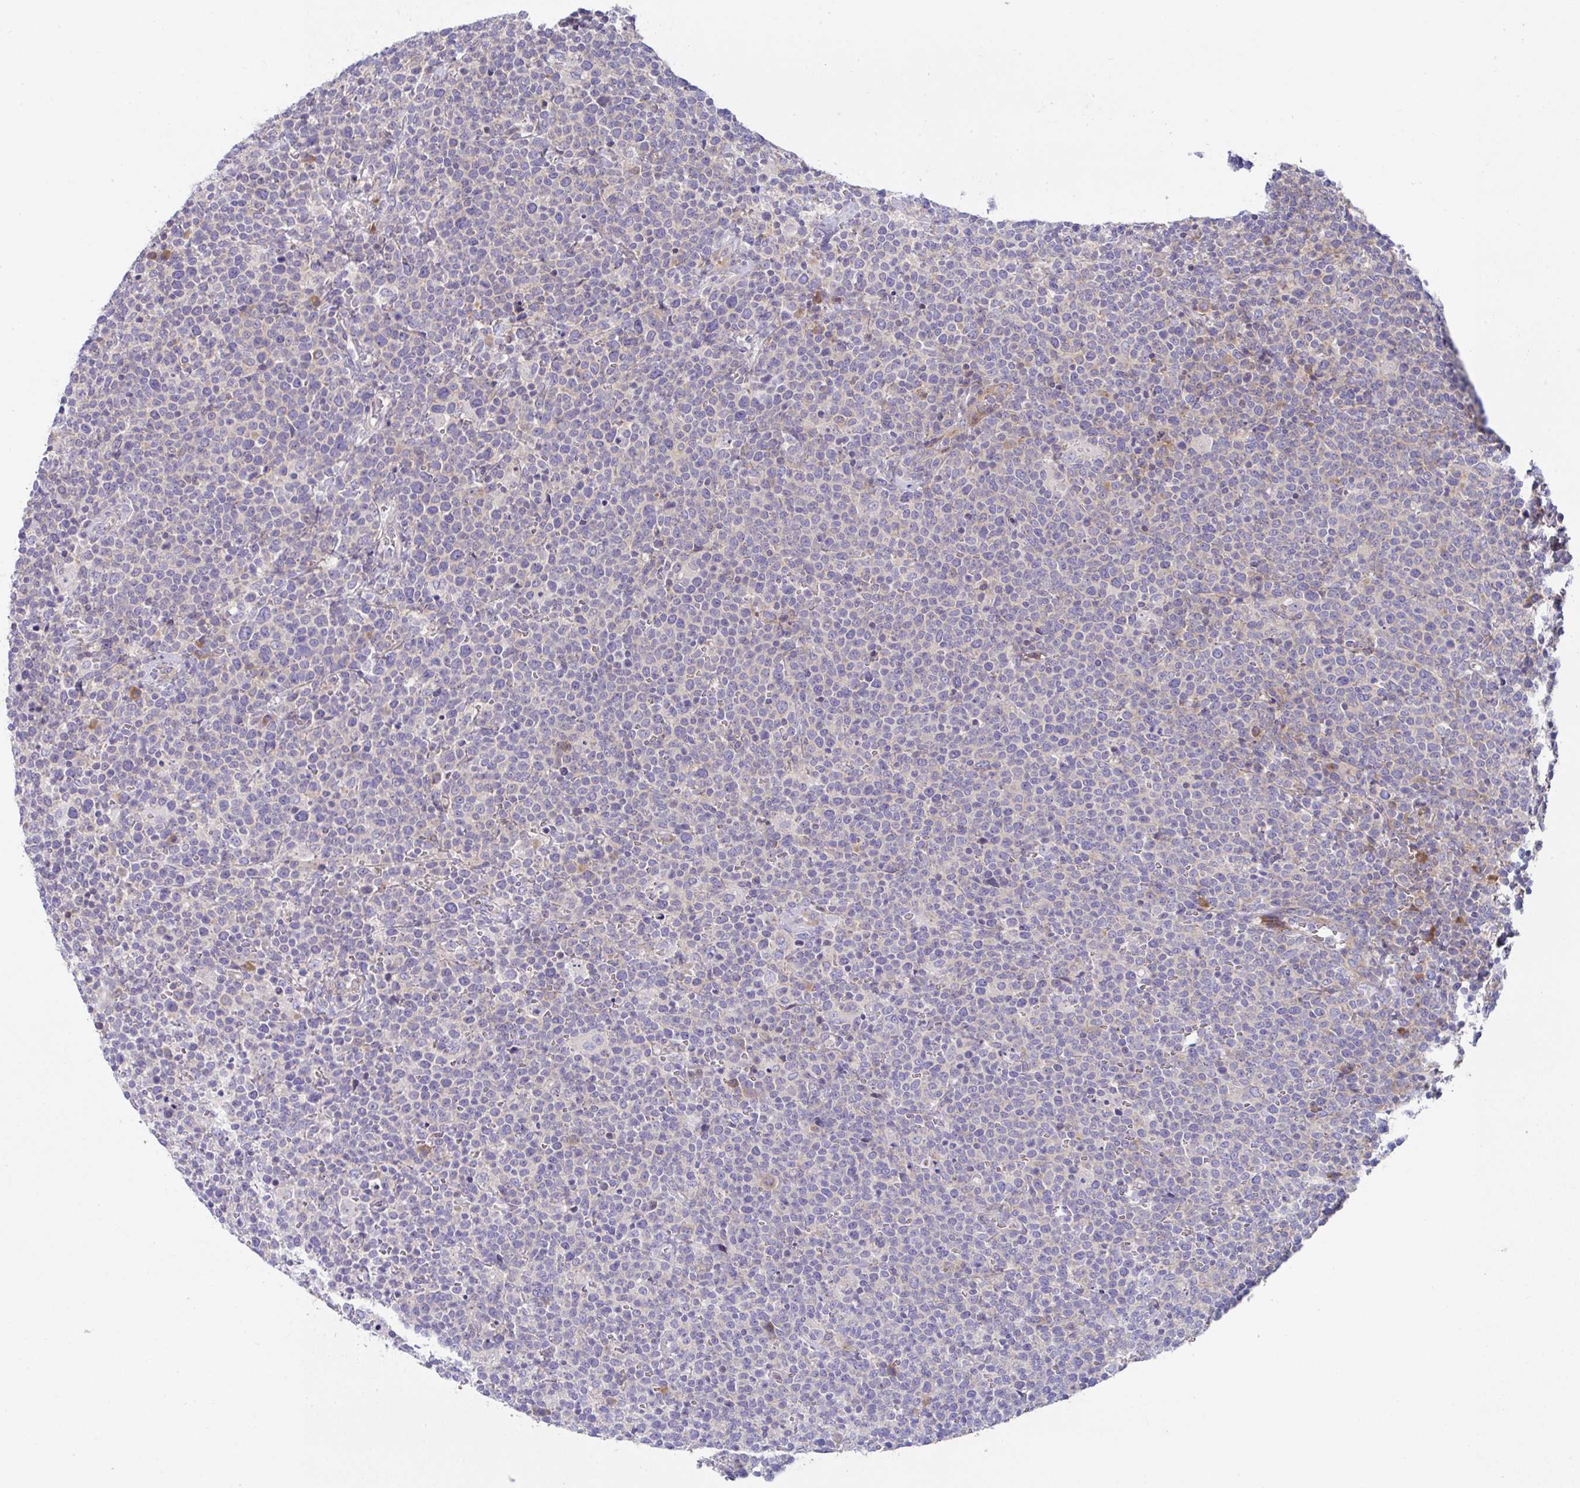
{"staining": {"intensity": "negative", "quantity": "none", "location": "none"}, "tissue": "lymphoma", "cell_type": "Tumor cells", "image_type": "cancer", "snomed": [{"axis": "morphology", "description": "Malignant lymphoma, non-Hodgkin's type, High grade"}, {"axis": "topography", "description": "Lymph node"}], "caption": "Immunohistochemistry (IHC) photomicrograph of neoplastic tissue: malignant lymphoma, non-Hodgkin's type (high-grade) stained with DAB (3,3'-diaminobenzidine) demonstrates no significant protein expression in tumor cells.", "gene": "FAU", "patient": {"sex": "male", "age": 61}}